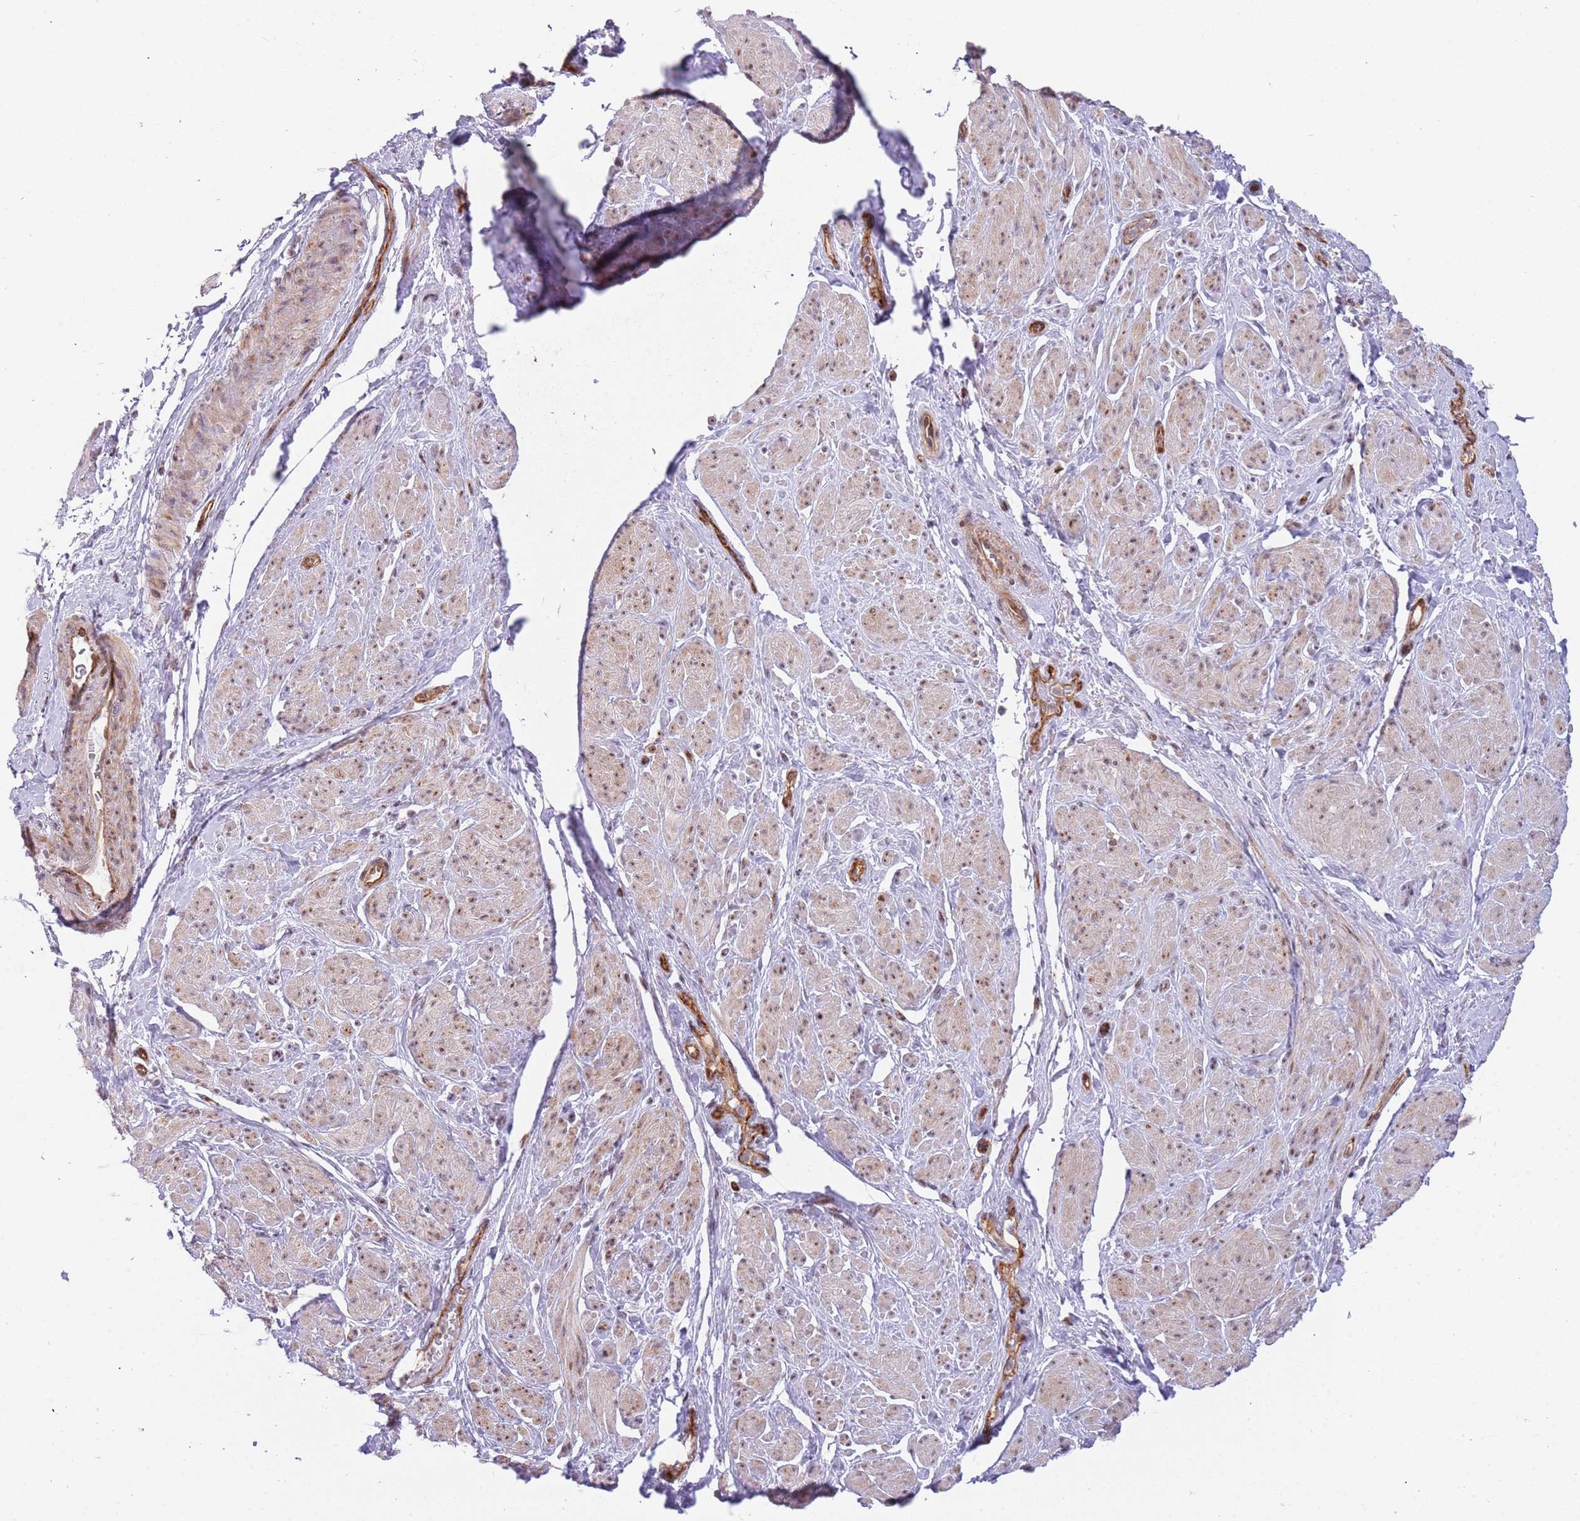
{"staining": {"intensity": "moderate", "quantity": "25%-75%", "location": "cytoplasmic/membranous,nuclear"}, "tissue": "smooth muscle", "cell_type": "Smooth muscle cells", "image_type": "normal", "snomed": [{"axis": "morphology", "description": "Normal tissue, NOS"}, {"axis": "topography", "description": "Smooth muscle"}, {"axis": "topography", "description": "Peripheral nerve tissue"}], "caption": "Immunohistochemistry (IHC) histopathology image of normal smooth muscle: smooth muscle stained using immunohistochemistry displays medium levels of moderate protein expression localized specifically in the cytoplasmic/membranous,nuclear of smooth muscle cells, appearing as a cytoplasmic/membranous,nuclear brown color.", "gene": "LRMDA", "patient": {"sex": "male", "age": 69}}